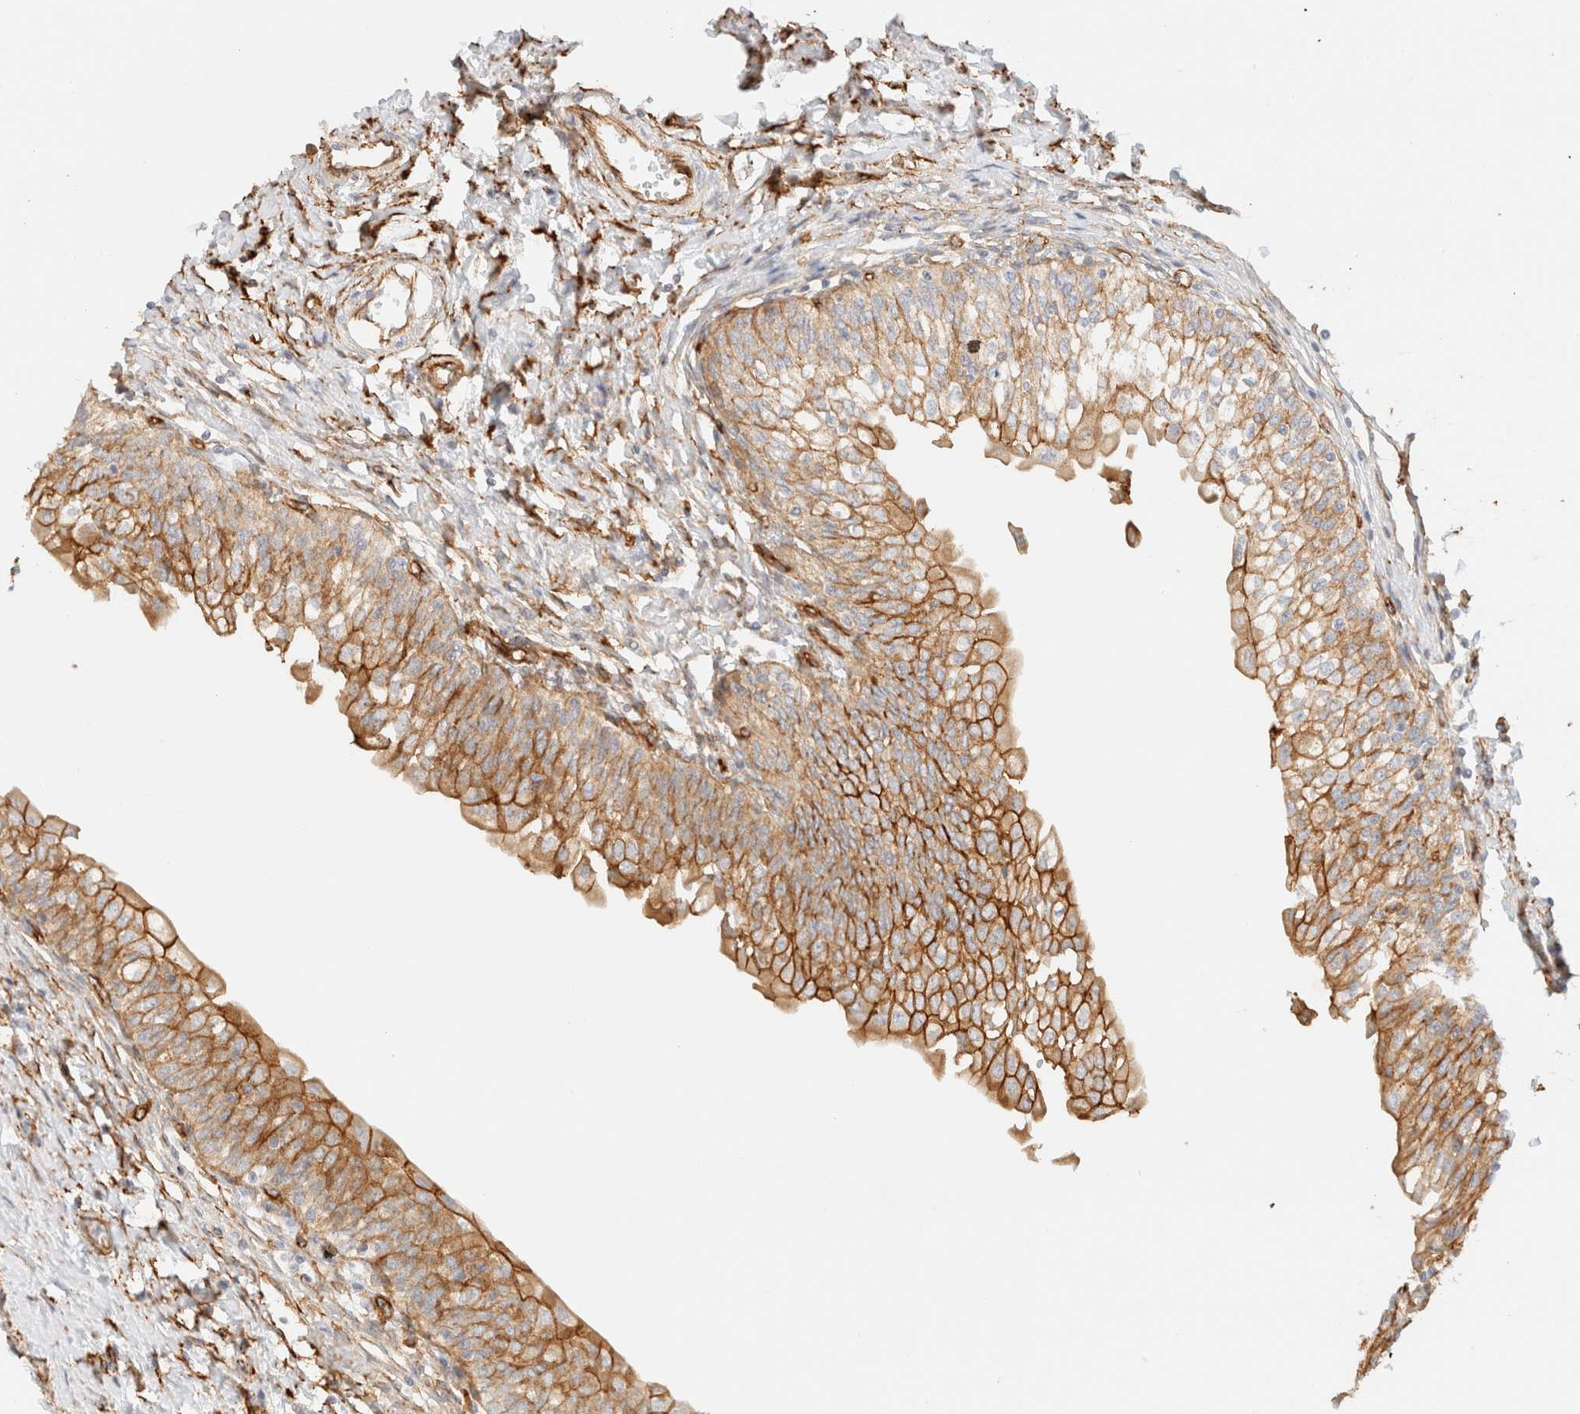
{"staining": {"intensity": "moderate", "quantity": ">75%", "location": "cytoplasmic/membranous"}, "tissue": "urinary bladder", "cell_type": "Urothelial cells", "image_type": "normal", "snomed": [{"axis": "morphology", "description": "Normal tissue, NOS"}, {"axis": "topography", "description": "Urinary bladder"}], "caption": "Urothelial cells display medium levels of moderate cytoplasmic/membranous positivity in about >75% of cells in benign human urinary bladder.", "gene": "CYB5R4", "patient": {"sex": "male", "age": 55}}